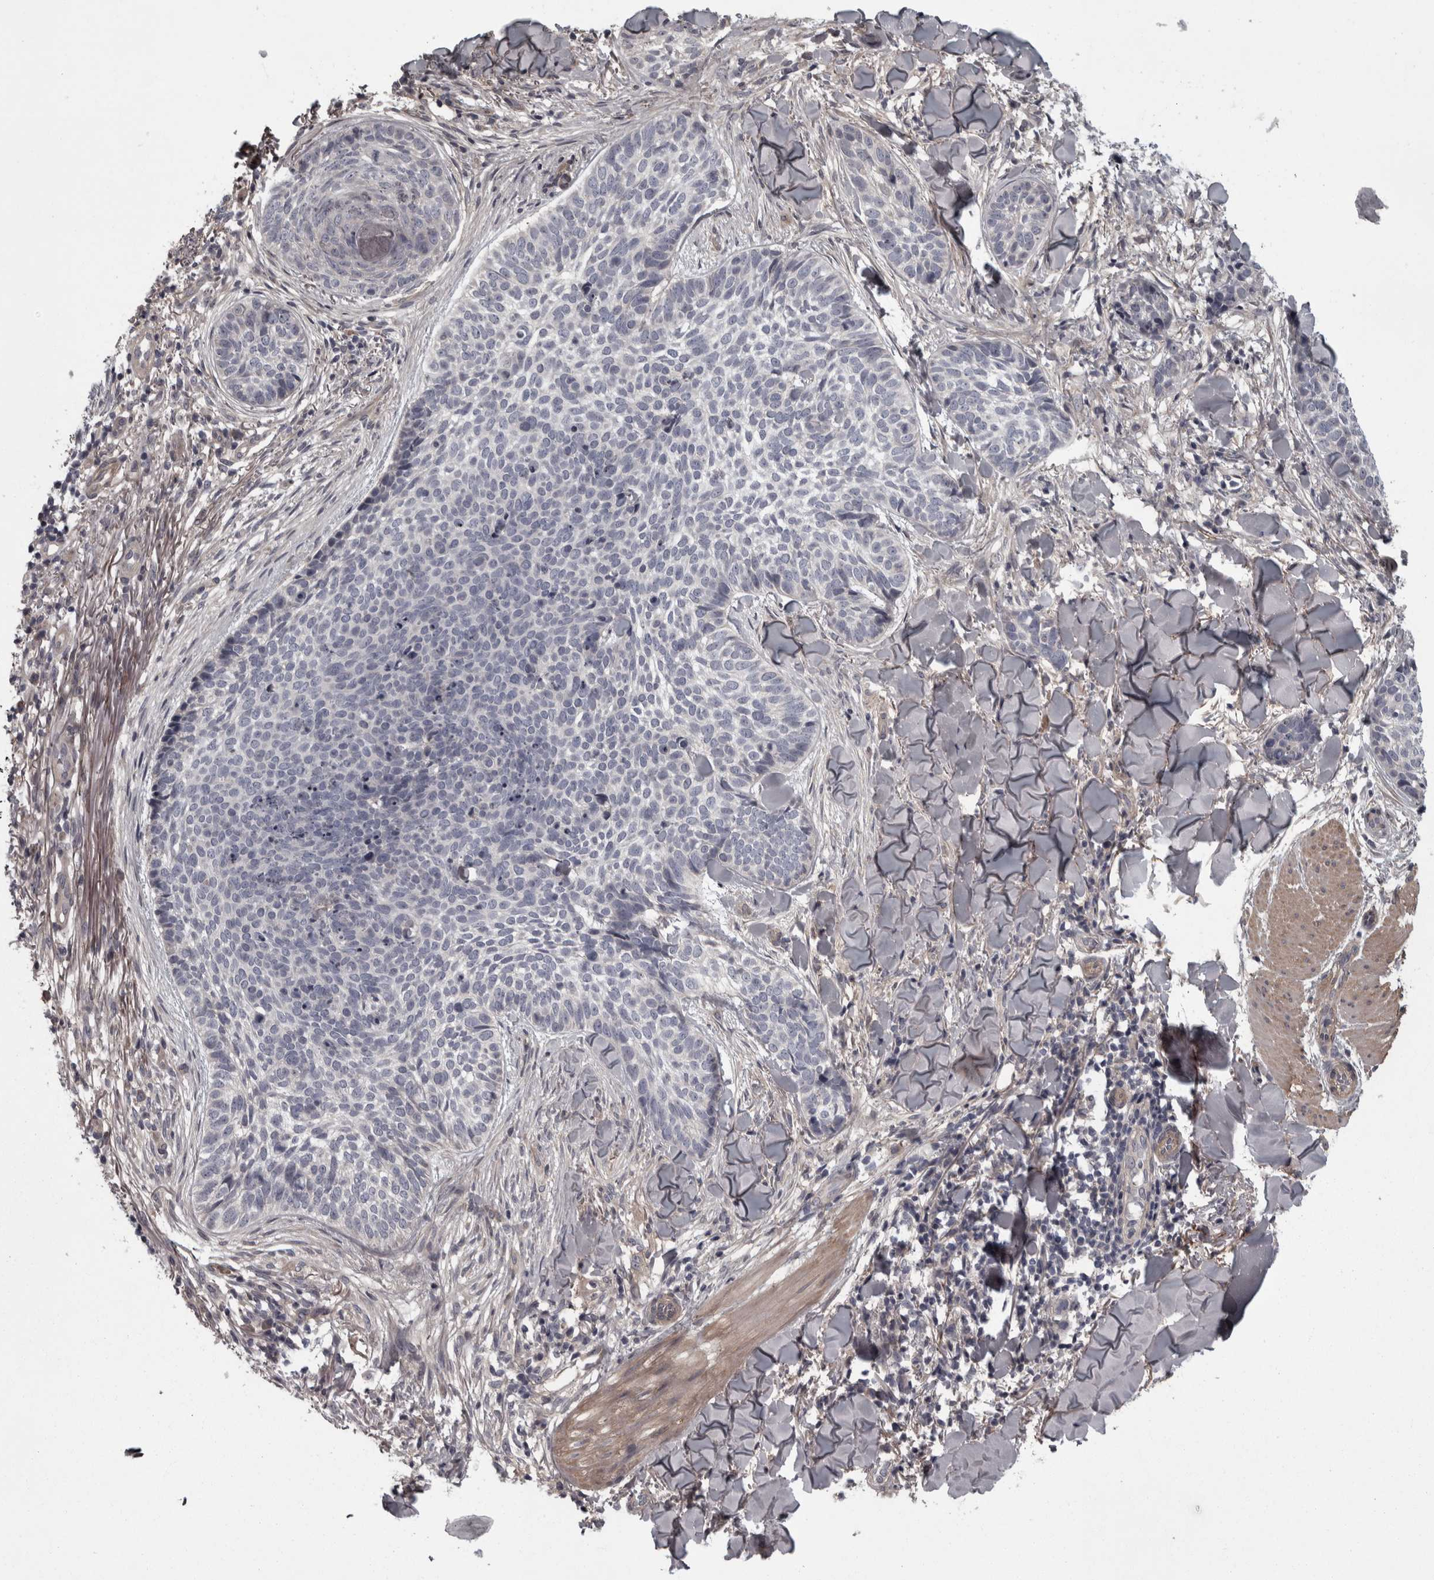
{"staining": {"intensity": "negative", "quantity": "none", "location": "none"}, "tissue": "skin cancer", "cell_type": "Tumor cells", "image_type": "cancer", "snomed": [{"axis": "morphology", "description": "Normal tissue, NOS"}, {"axis": "morphology", "description": "Basal cell carcinoma"}, {"axis": "topography", "description": "Skin"}], "caption": "High power microscopy image of an immunohistochemistry (IHC) photomicrograph of skin cancer (basal cell carcinoma), revealing no significant expression in tumor cells.", "gene": "RSU1", "patient": {"sex": "male", "age": 67}}